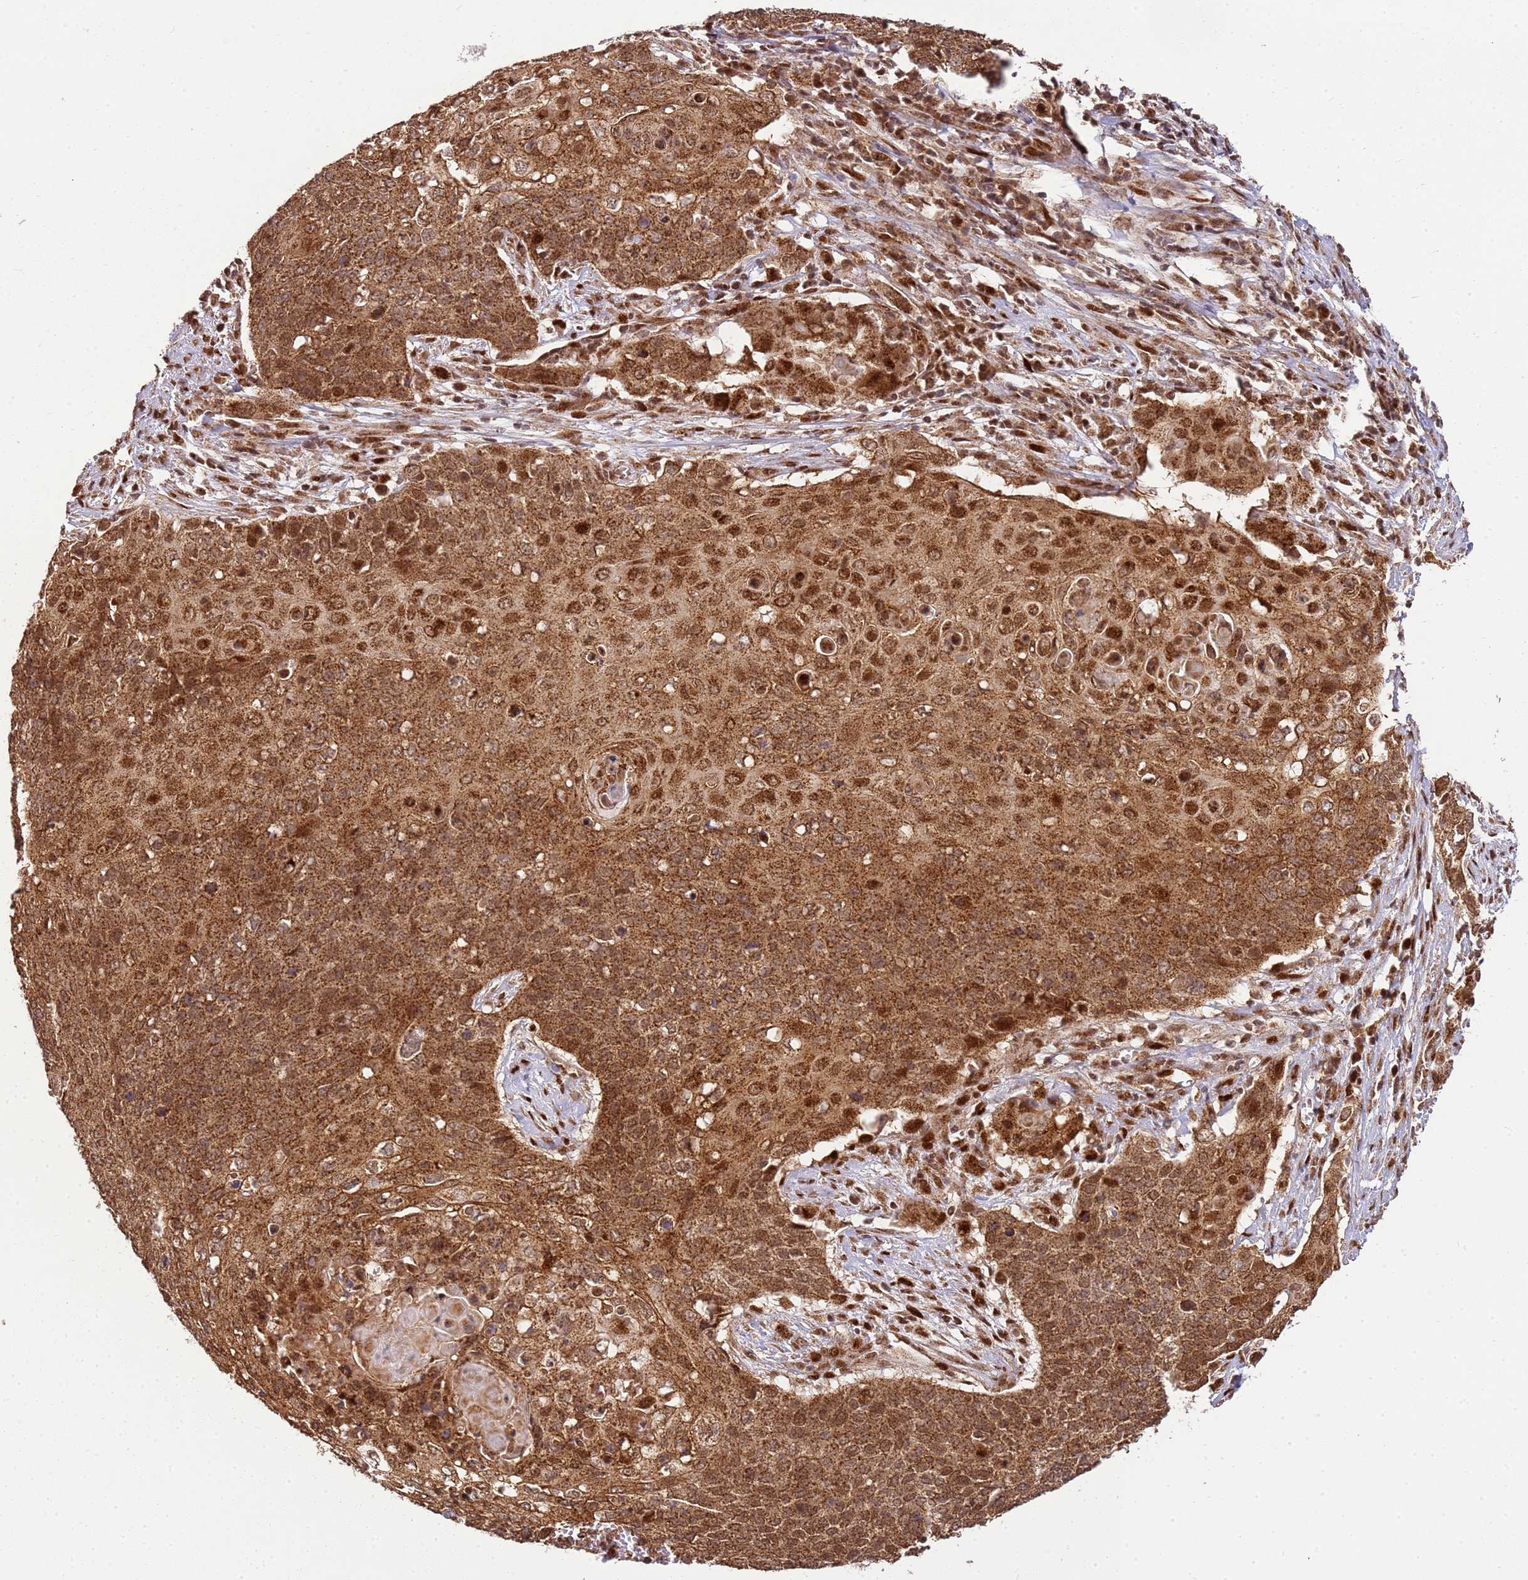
{"staining": {"intensity": "strong", "quantity": ">75%", "location": "cytoplasmic/membranous,nuclear"}, "tissue": "cervical cancer", "cell_type": "Tumor cells", "image_type": "cancer", "snomed": [{"axis": "morphology", "description": "Squamous cell carcinoma, NOS"}, {"axis": "topography", "description": "Cervix"}], "caption": "There is high levels of strong cytoplasmic/membranous and nuclear positivity in tumor cells of cervical squamous cell carcinoma, as demonstrated by immunohistochemical staining (brown color).", "gene": "PEX14", "patient": {"sex": "female", "age": 39}}